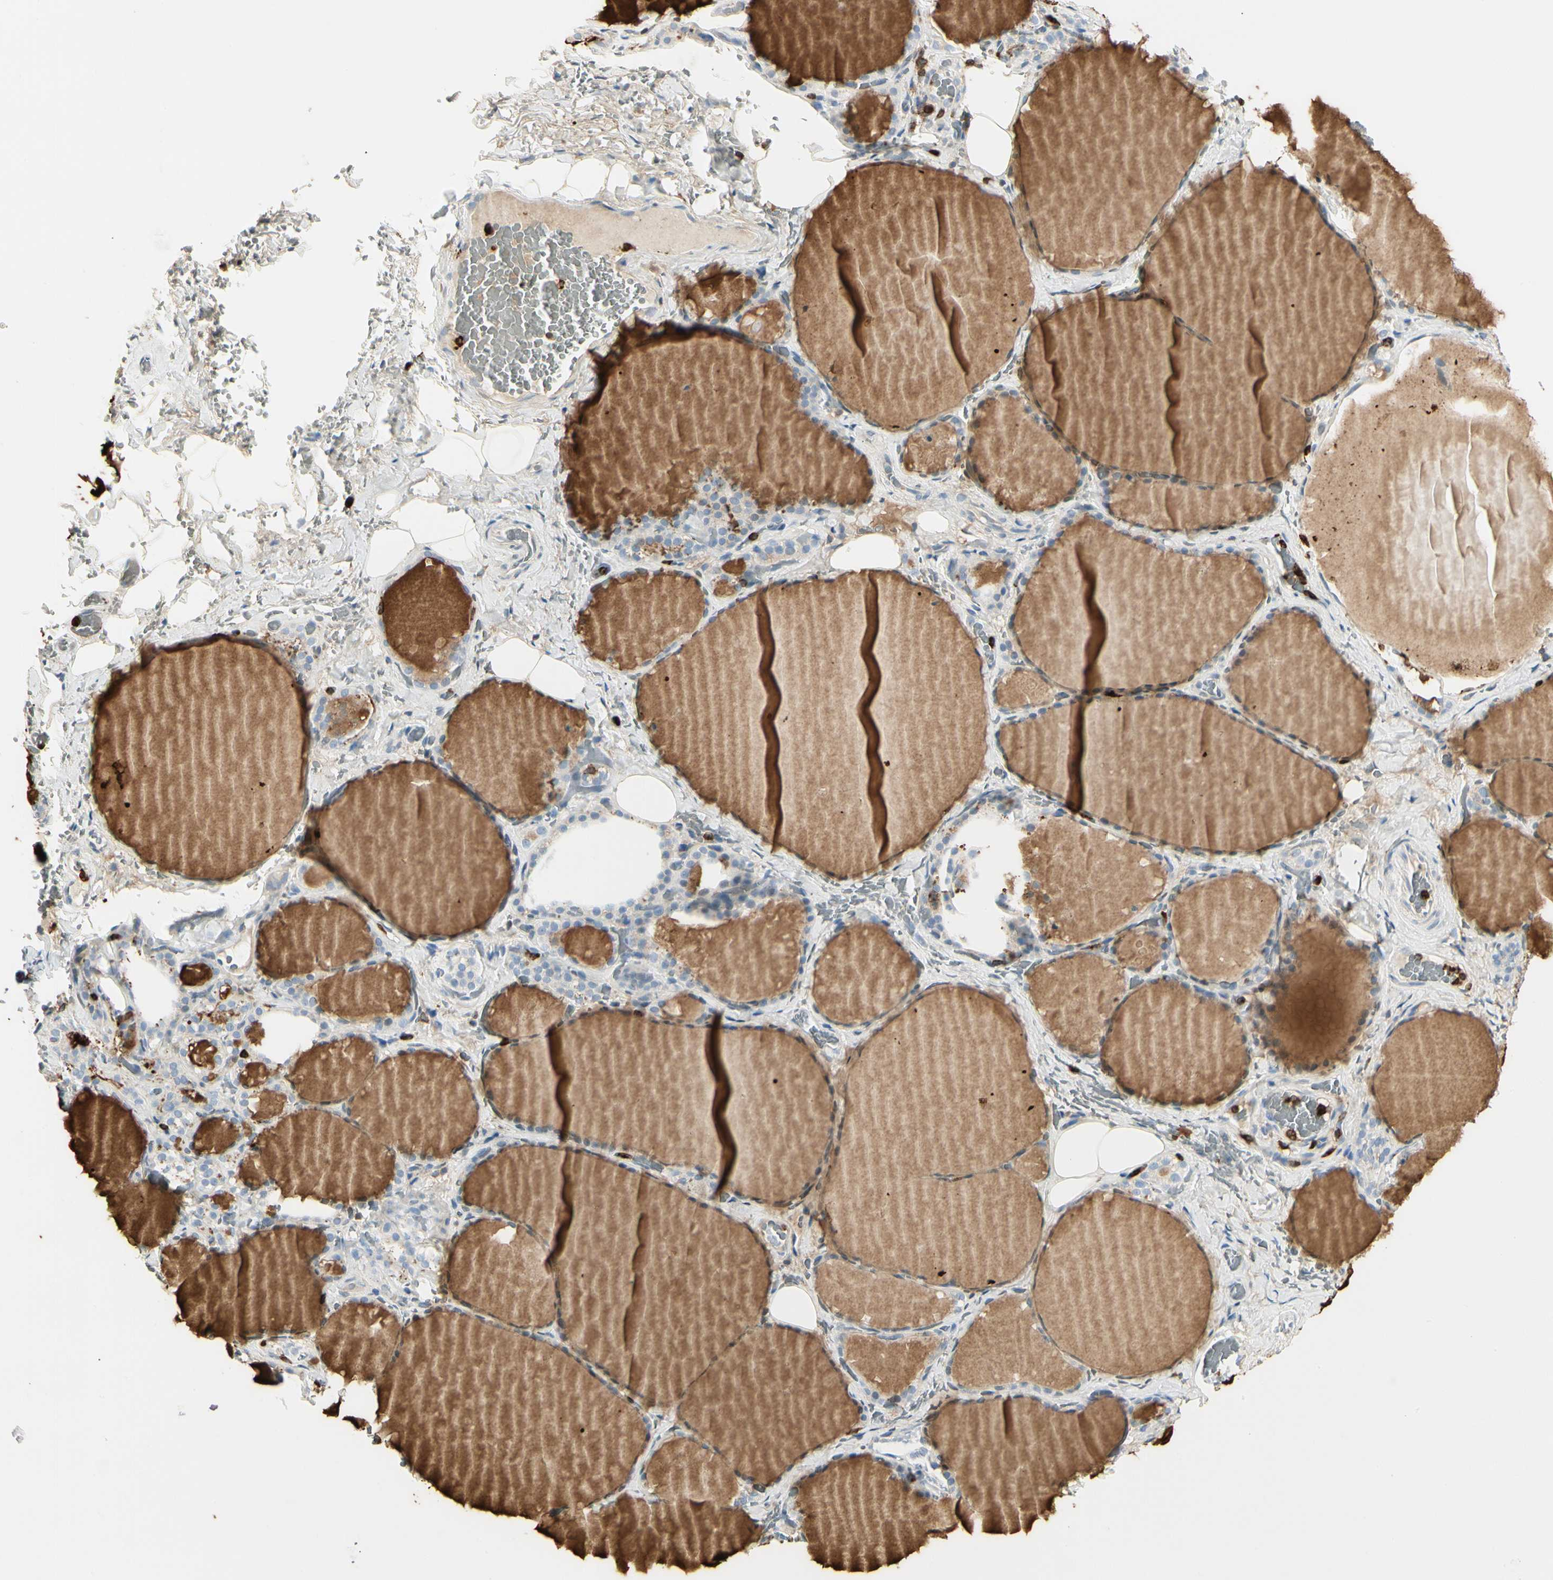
{"staining": {"intensity": "negative", "quantity": "none", "location": "none"}, "tissue": "thyroid gland", "cell_type": "Glandular cells", "image_type": "normal", "snomed": [{"axis": "morphology", "description": "Normal tissue, NOS"}, {"axis": "topography", "description": "Thyroid gland"}], "caption": "An IHC image of unremarkable thyroid gland is shown. There is no staining in glandular cells of thyroid gland.", "gene": "ITGB2", "patient": {"sex": "male", "age": 61}}